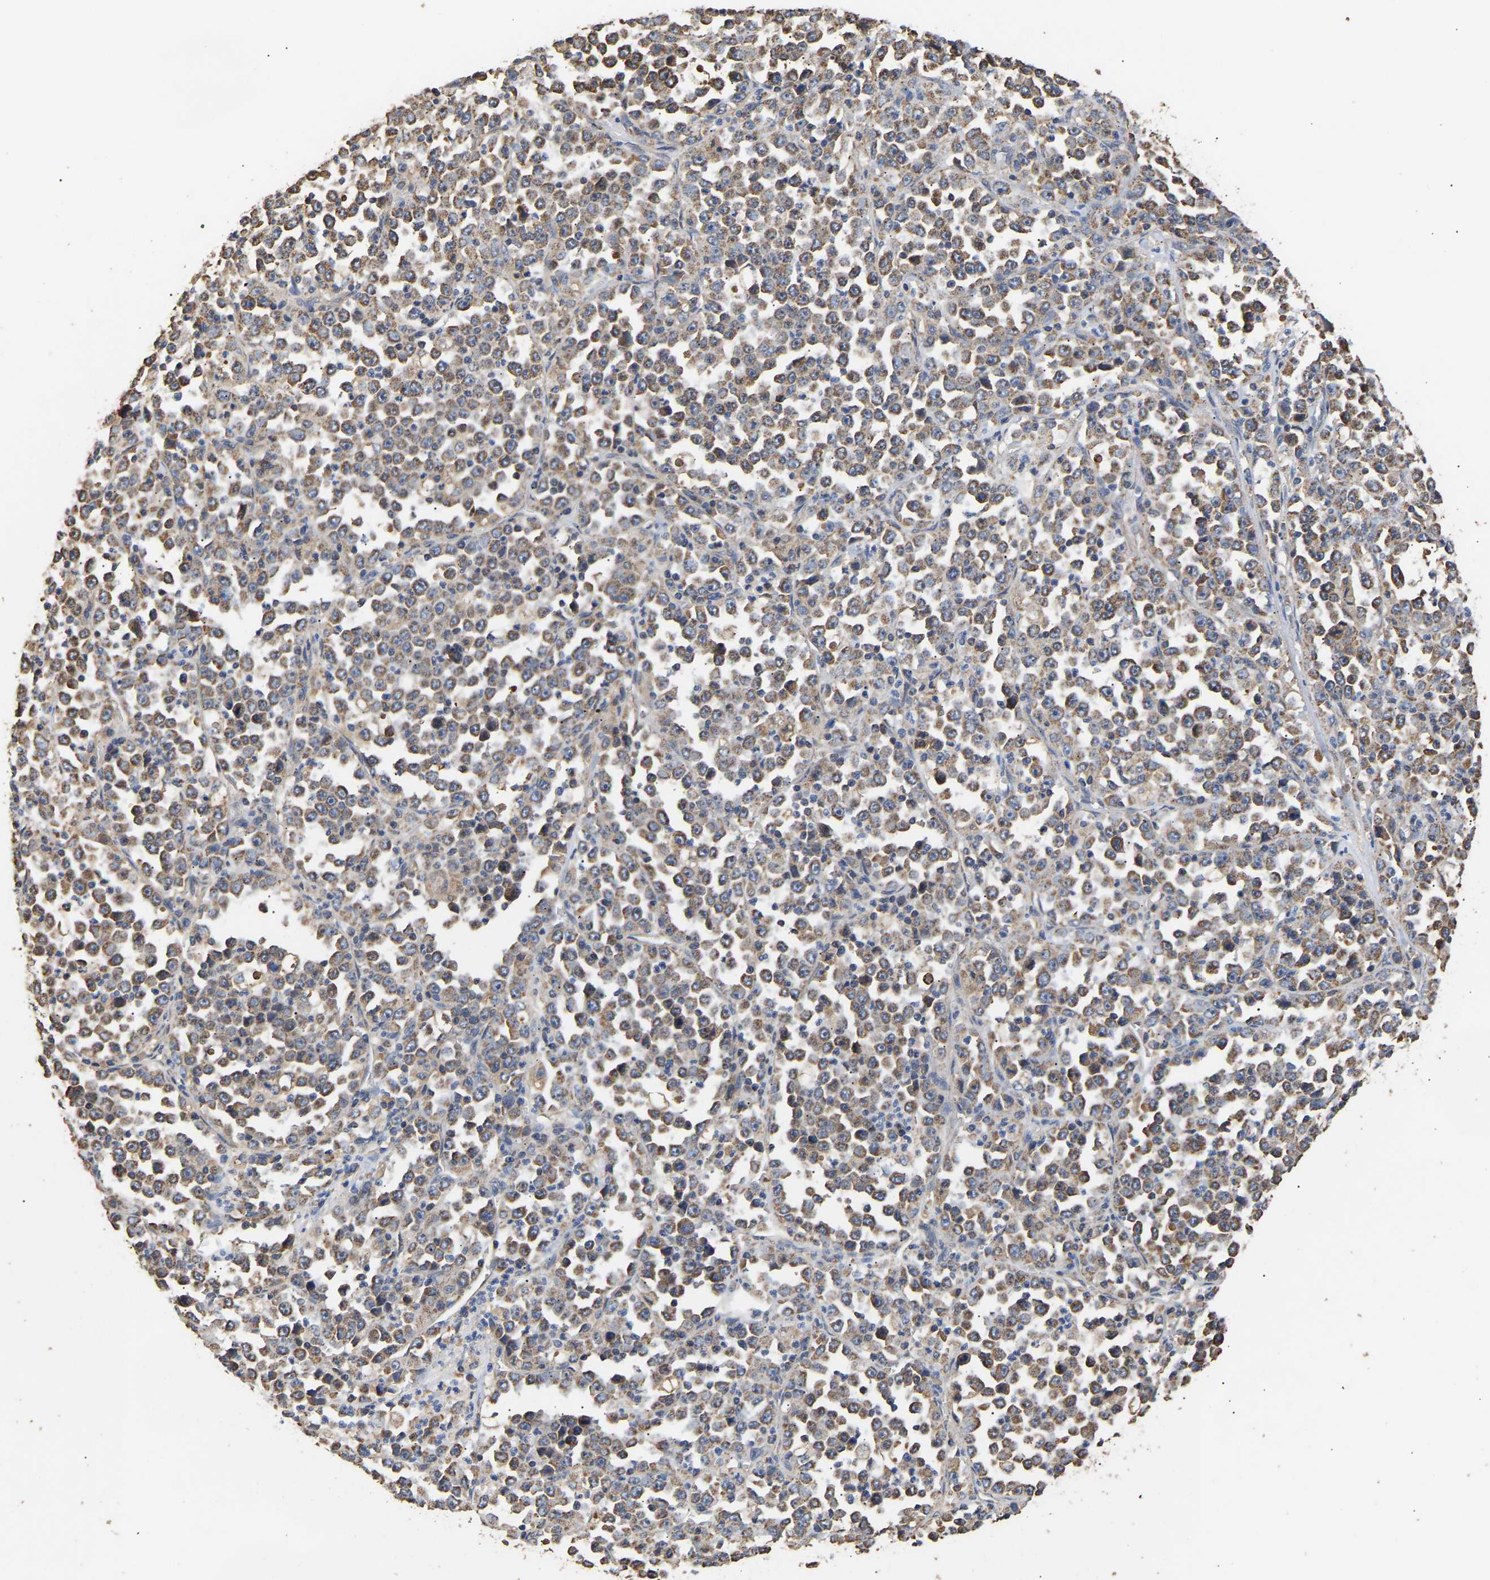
{"staining": {"intensity": "moderate", "quantity": ">75%", "location": "cytoplasmic/membranous"}, "tissue": "stomach cancer", "cell_type": "Tumor cells", "image_type": "cancer", "snomed": [{"axis": "morphology", "description": "Normal tissue, NOS"}, {"axis": "morphology", "description": "Adenocarcinoma, NOS"}, {"axis": "topography", "description": "Stomach, upper"}, {"axis": "topography", "description": "Stomach"}], "caption": "Stomach cancer stained with IHC reveals moderate cytoplasmic/membranous positivity in approximately >75% of tumor cells.", "gene": "ZNF26", "patient": {"sex": "male", "age": 59}}